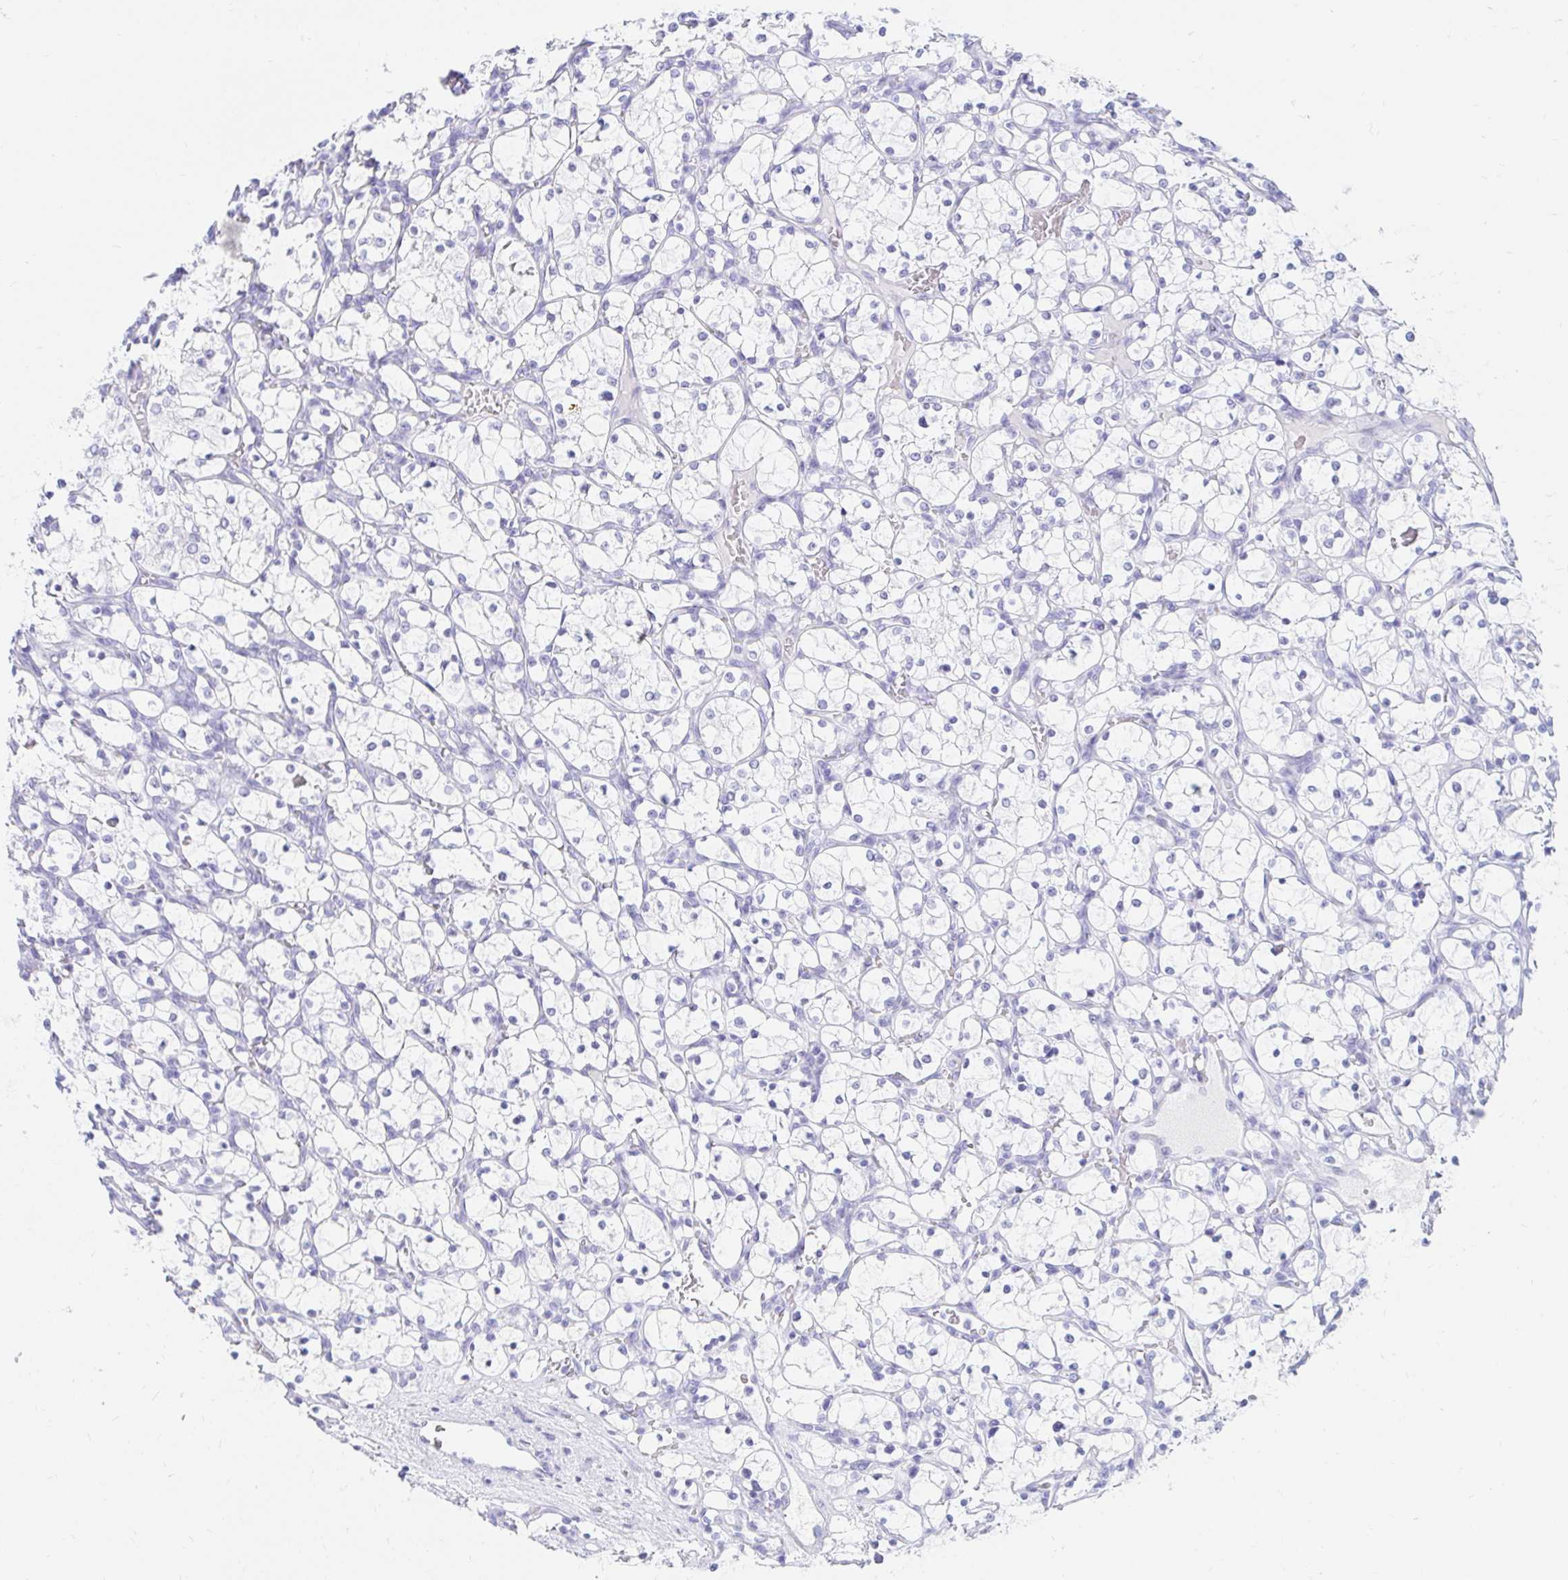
{"staining": {"intensity": "negative", "quantity": "none", "location": "none"}, "tissue": "renal cancer", "cell_type": "Tumor cells", "image_type": "cancer", "snomed": [{"axis": "morphology", "description": "Adenocarcinoma, NOS"}, {"axis": "topography", "description": "Kidney"}], "caption": "DAB immunohistochemical staining of human renal adenocarcinoma exhibits no significant positivity in tumor cells. (DAB IHC, high magnification).", "gene": "OR6T1", "patient": {"sex": "female", "age": 69}}